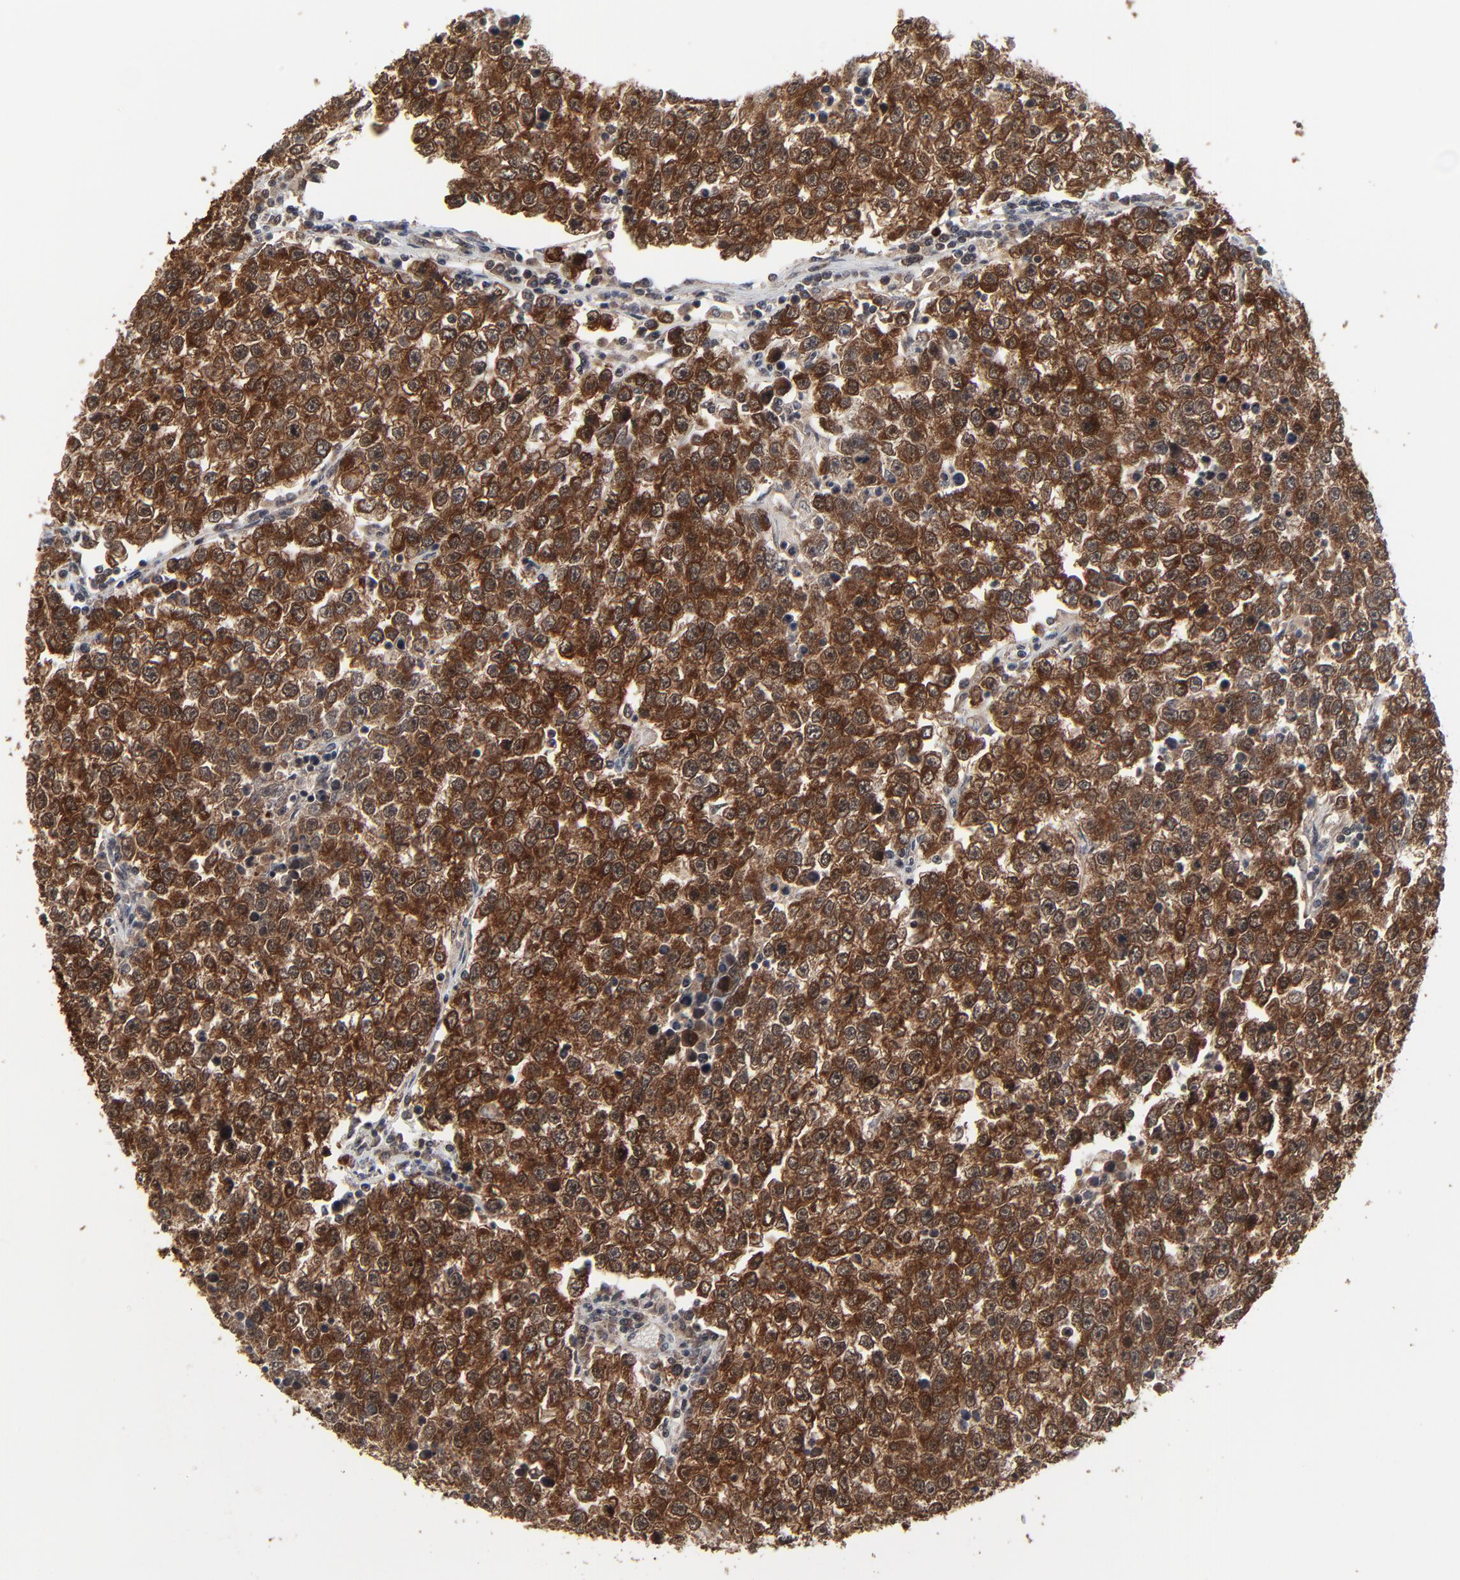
{"staining": {"intensity": "moderate", "quantity": ">75%", "location": "cytoplasmic/membranous,nuclear"}, "tissue": "testis cancer", "cell_type": "Tumor cells", "image_type": "cancer", "snomed": [{"axis": "morphology", "description": "Seminoma, NOS"}, {"axis": "topography", "description": "Testis"}], "caption": "Testis cancer was stained to show a protein in brown. There is medium levels of moderate cytoplasmic/membranous and nuclear positivity in approximately >75% of tumor cells.", "gene": "RHOJ", "patient": {"sex": "male", "age": 36}}